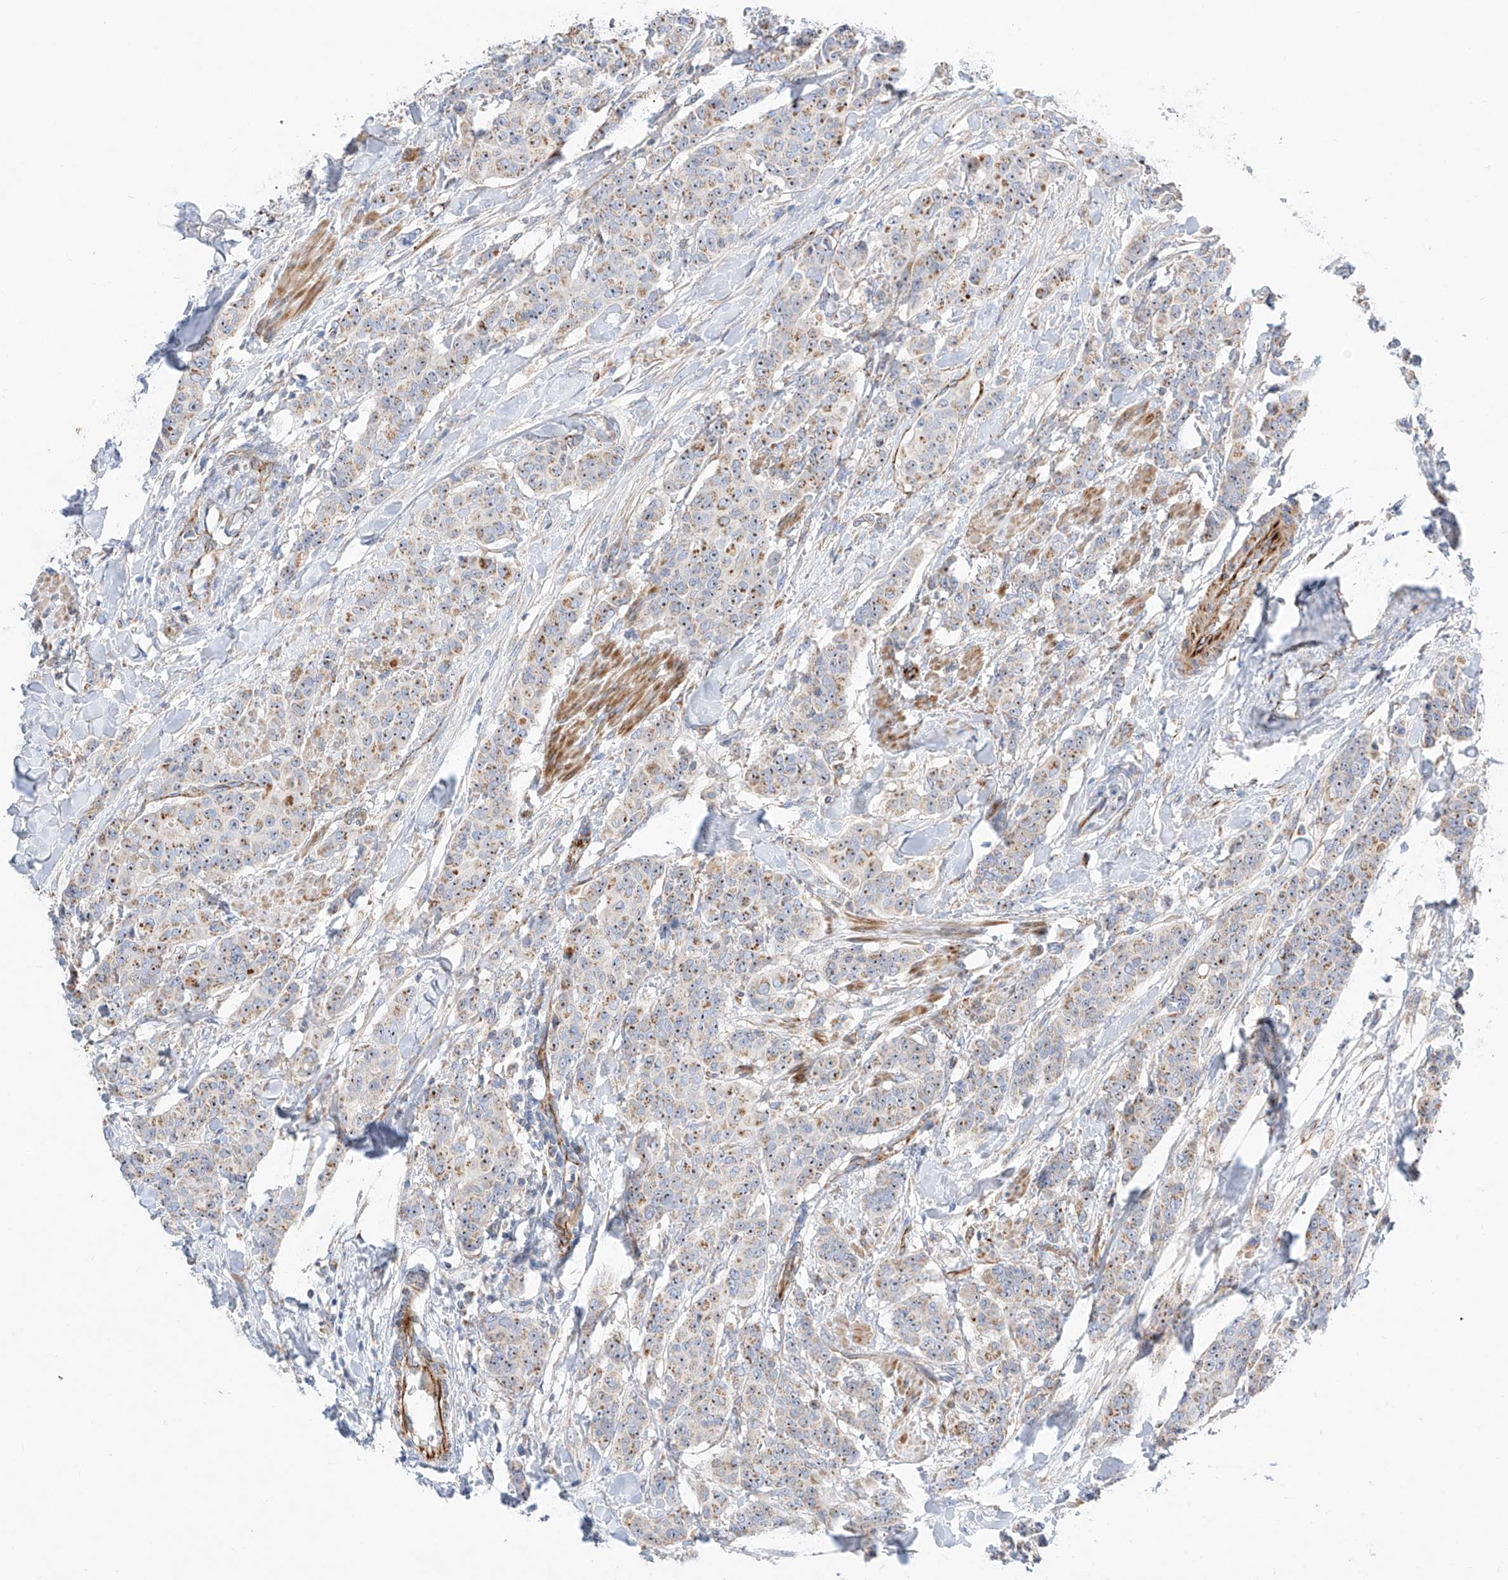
{"staining": {"intensity": "moderate", "quantity": "25%-75%", "location": "cytoplasmic/membranous,nuclear"}, "tissue": "breast cancer", "cell_type": "Tumor cells", "image_type": "cancer", "snomed": [{"axis": "morphology", "description": "Duct carcinoma"}, {"axis": "topography", "description": "Breast"}], "caption": "Protein staining of breast cancer tissue shows moderate cytoplasmic/membranous and nuclear expression in about 25%-75% of tumor cells. (IHC, brightfield microscopy, high magnification).", "gene": "CST9", "patient": {"sex": "female", "age": 40}}